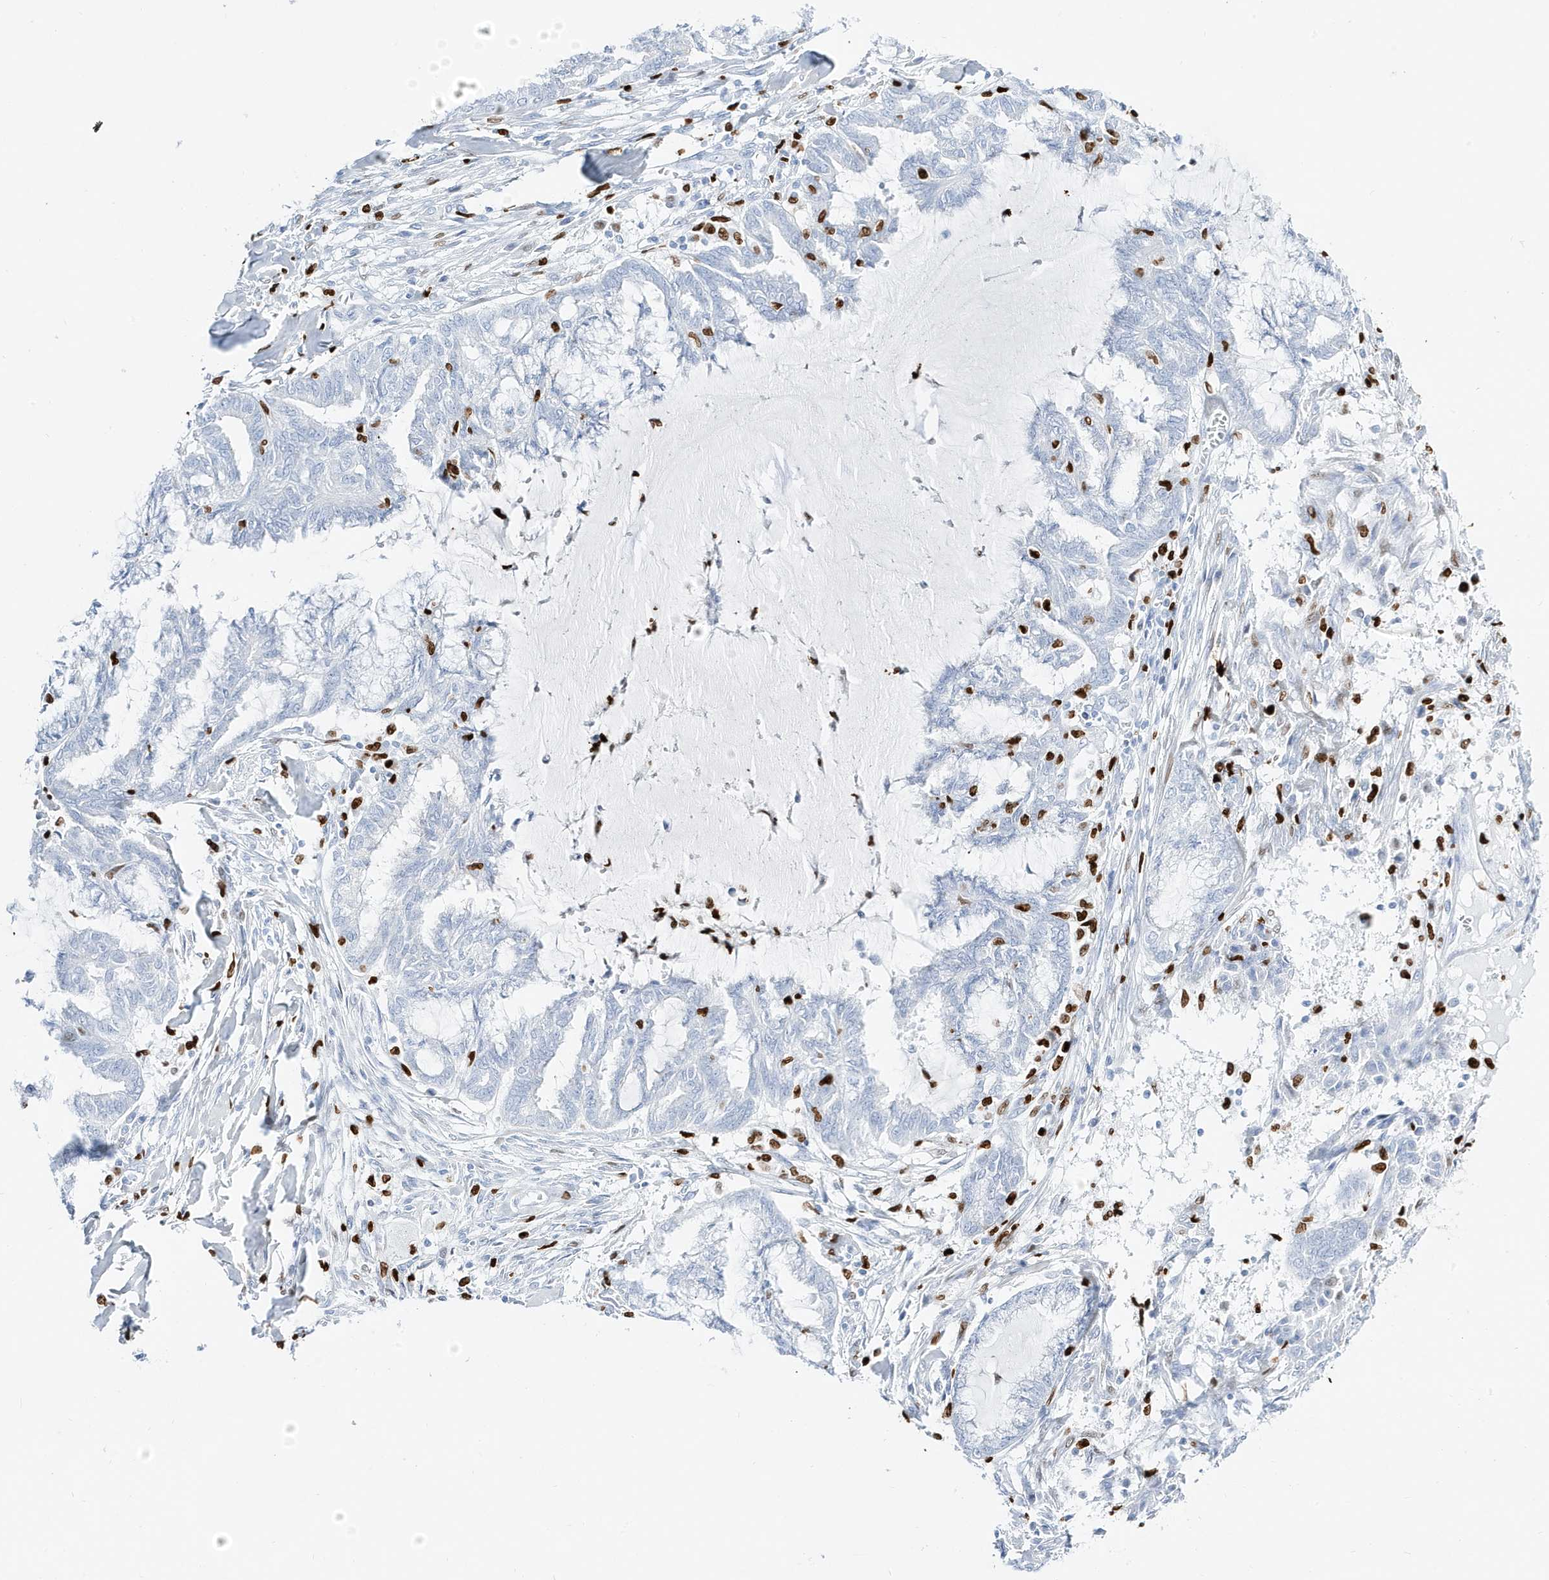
{"staining": {"intensity": "negative", "quantity": "none", "location": "none"}, "tissue": "endometrial cancer", "cell_type": "Tumor cells", "image_type": "cancer", "snomed": [{"axis": "morphology", "description": "Adenocarcinoma, NOS"}, {"axis": "topography", "description": "Endometrium"}], "caption": "Tumor cells show no significant protein positivity in adenocarcinoma (endometrial). (DAB (3,3'-diaminobenzidine) IHC visualized using brightfield microscopy, high magnification).", "gene": "MNDA", "patient": {"sex": "female", "age": 86}}